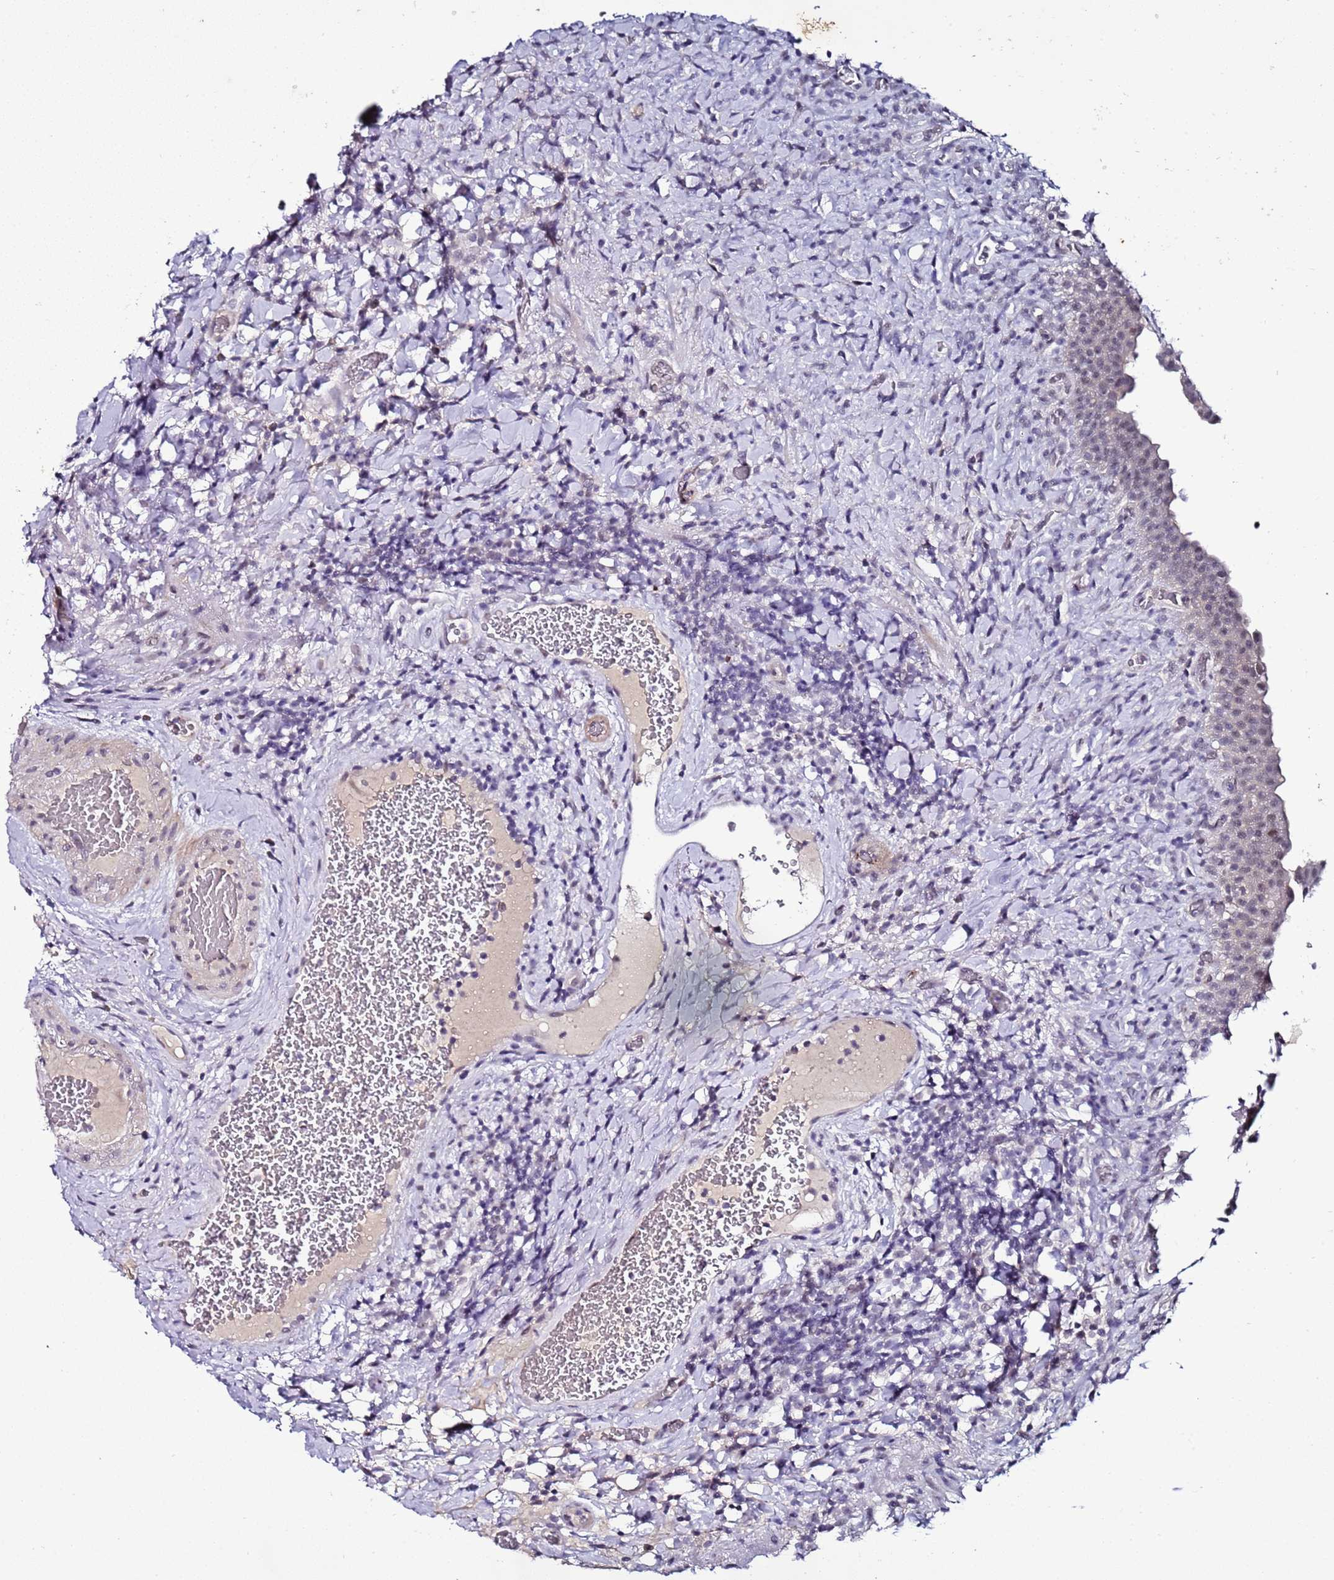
{"staining": {"intensity": "weak", "quantity": "<25%", "location": "nuclear"}, "tissue": "urinary bladder", "cell_type": "Urothelial cells", "image_type": "normal", "snomed": [{"axis": "morphology", "description": "Normal tissue, NOS"}, {"axis": "morphology", "description": "Urothelial carcinoma, High grade"}, {"axis": "topography", "description": "Urinary bladder"}], "caption": "The image demonstrates no staining of urothelial cells in normal urinary bladder. The staining was performed using DAB (3,3'-diaminobenzidine) to visualize the protein expression in brown, while the nuclei were stained in blue with hematoxylin (Magnification: 20x).", "gene": "PSMA7", "patient": {"sex": "female", "age": 60}}